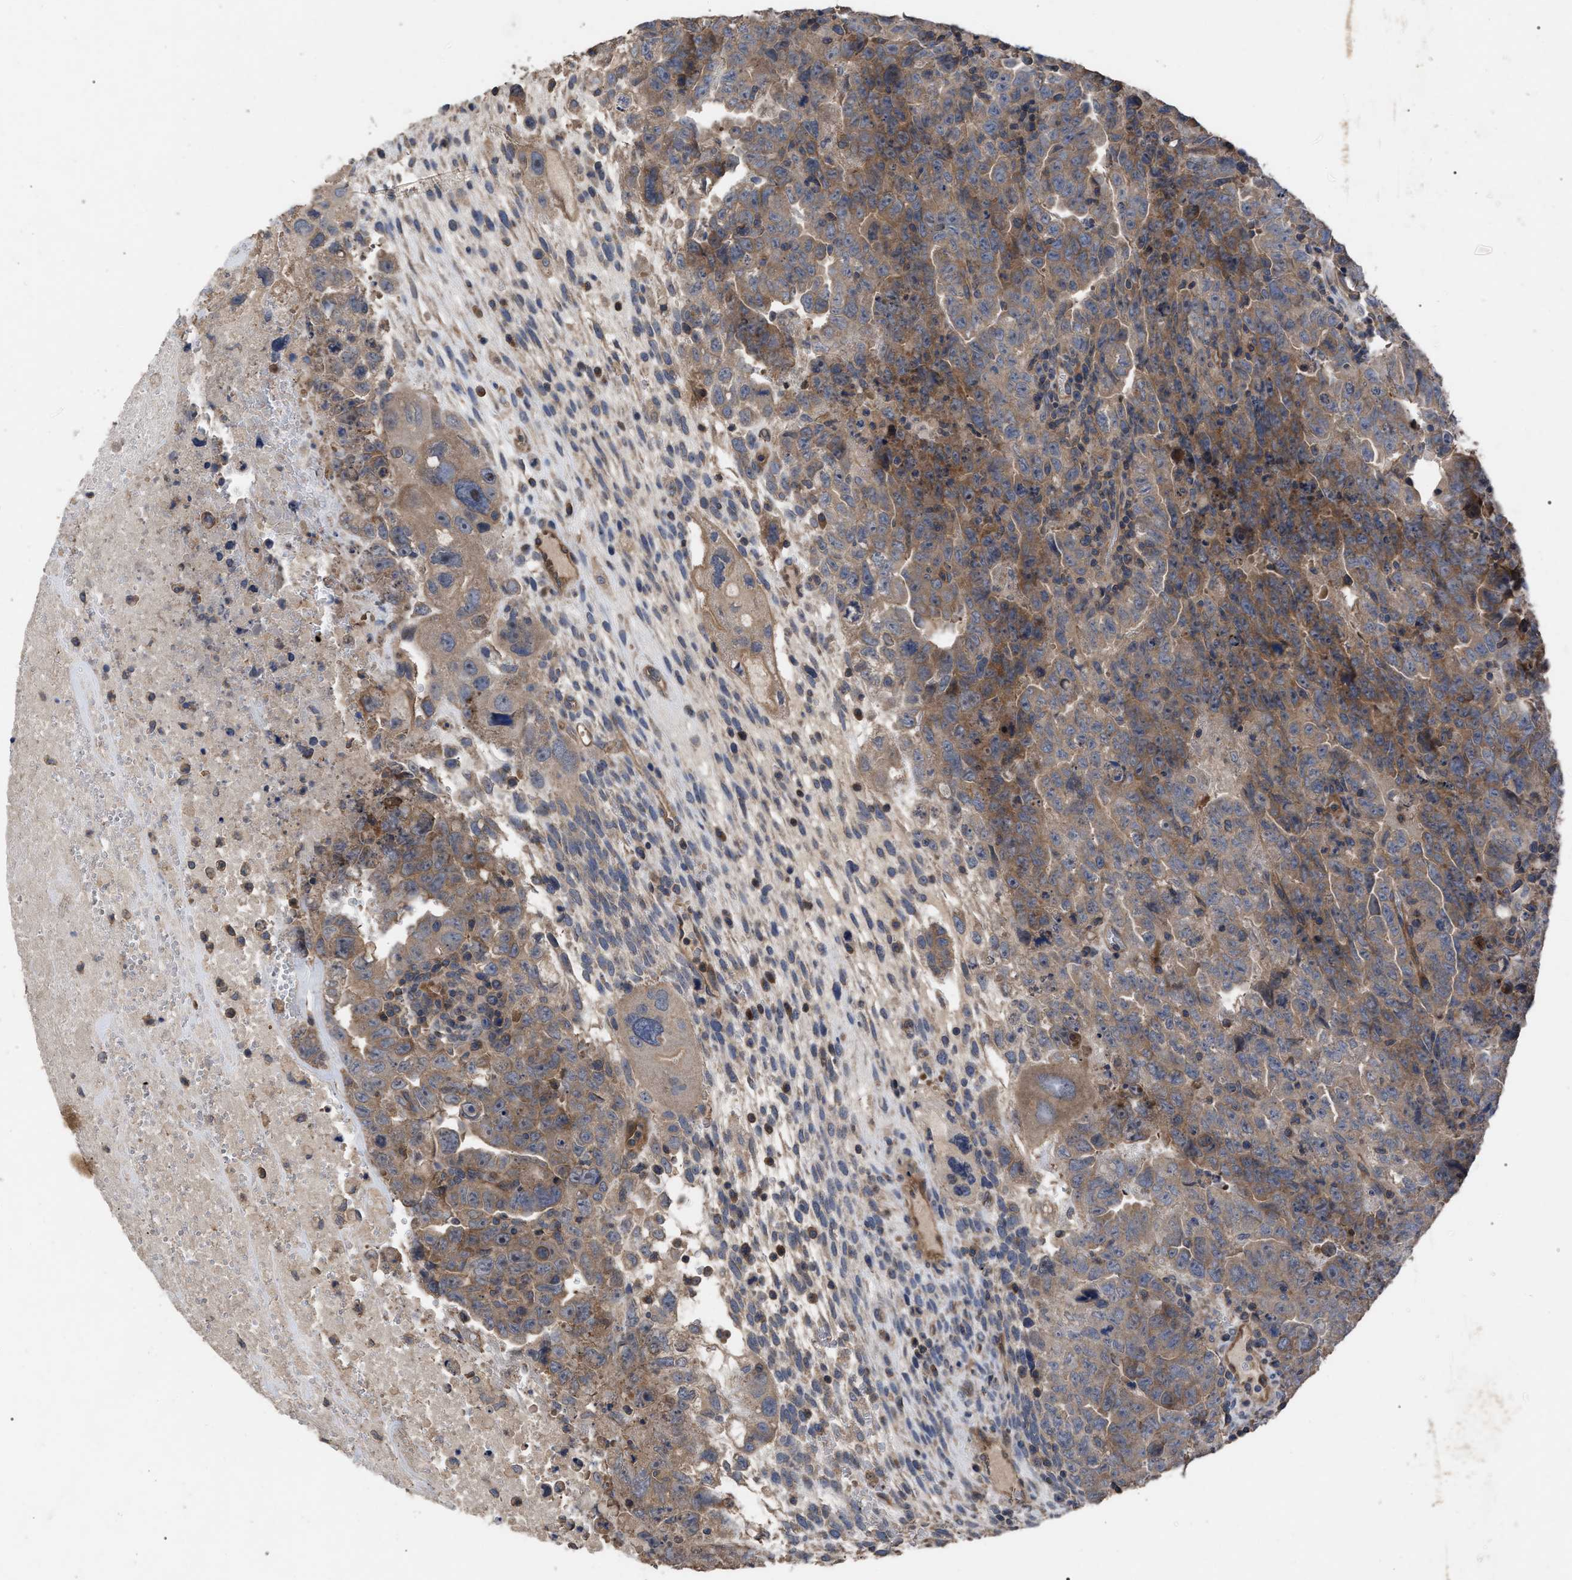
{"staining": {"intensity": "moderate", "quantity": ">75%", "location": "cytoplasmic/membranous"}, "tissue": "testis cancer", "cell_type": "Tumor cells", "image_type": "cancer", "snomed": [{"axis": "morphology", "description": "Carcinoma, Embryonal, NOS"}, {"axis": "topography", "description": "Testis"}], "caption": "Protein positivity by IHC demonstrates moderate cytoplasmic/membranous staining in approximately >75% of tumor cells in testis cancer (embryonal carcinoma).", "gene": "BTN2A1", "patient": {"sex": "male", "age": 28}}